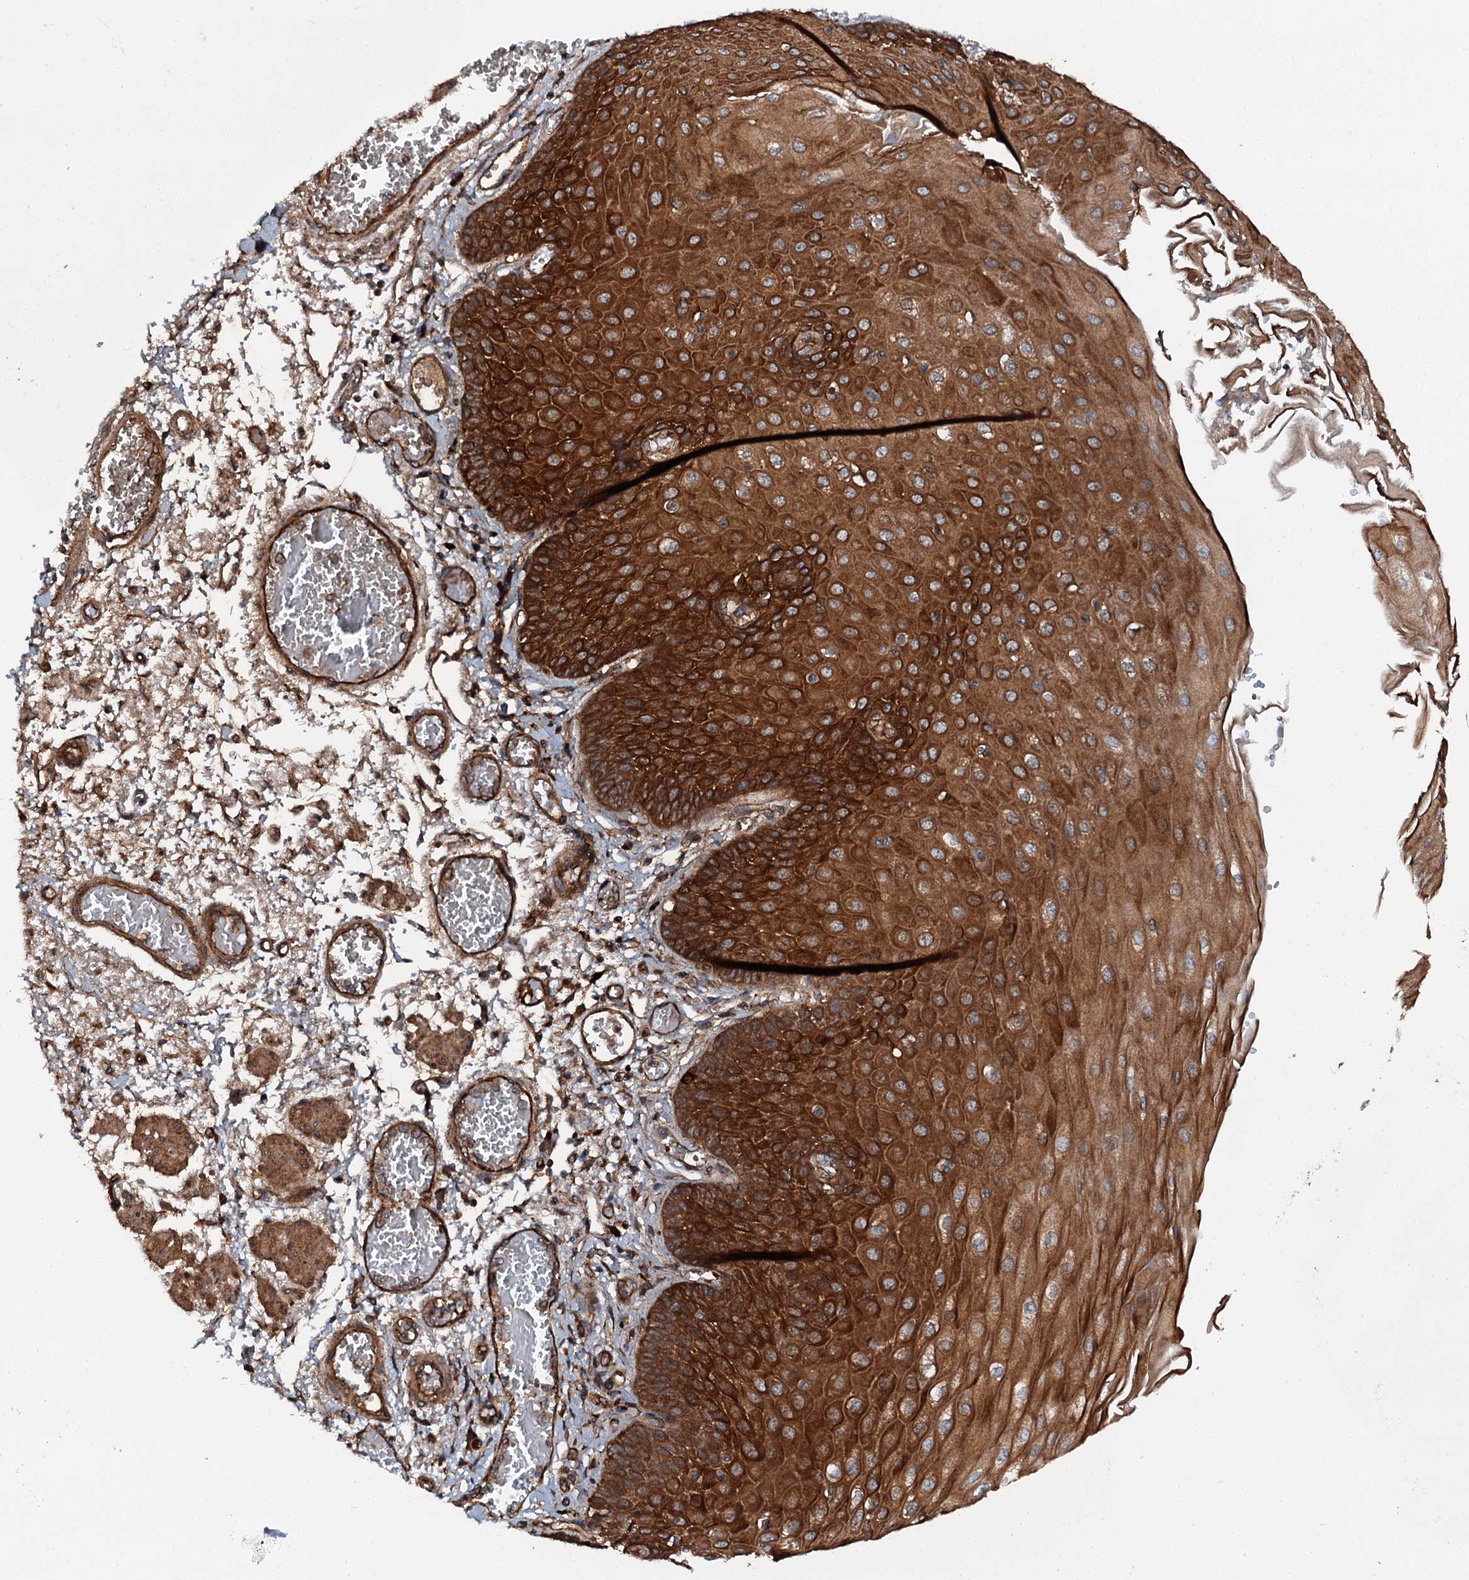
{"staining": {"intensity": "strong", "quantity": ">75%", "location": "cytoplasmic/membranous"}, "tissue": "esophagus", "cell_type": "Squamous epithelial cells", "image_type": "normal", "snomed": [{"axis": "morphology", "description": "Normal tissue, NOS"}, {"axis": "topography", "description": "Esophagus"}], "caption": "Immunohistochemical staining of unremarkable human esophagus displays >75% levels of strong cytoplasmic/membranous protein positivity in approximately >75% of squamous epithelial cells. (DAB (3,3'-diaminobenzidine) IHC with brightfield microscopy, high magnification).", "gene": "FLYWCH1", "patient": {"sex": "male", "age": 81}}